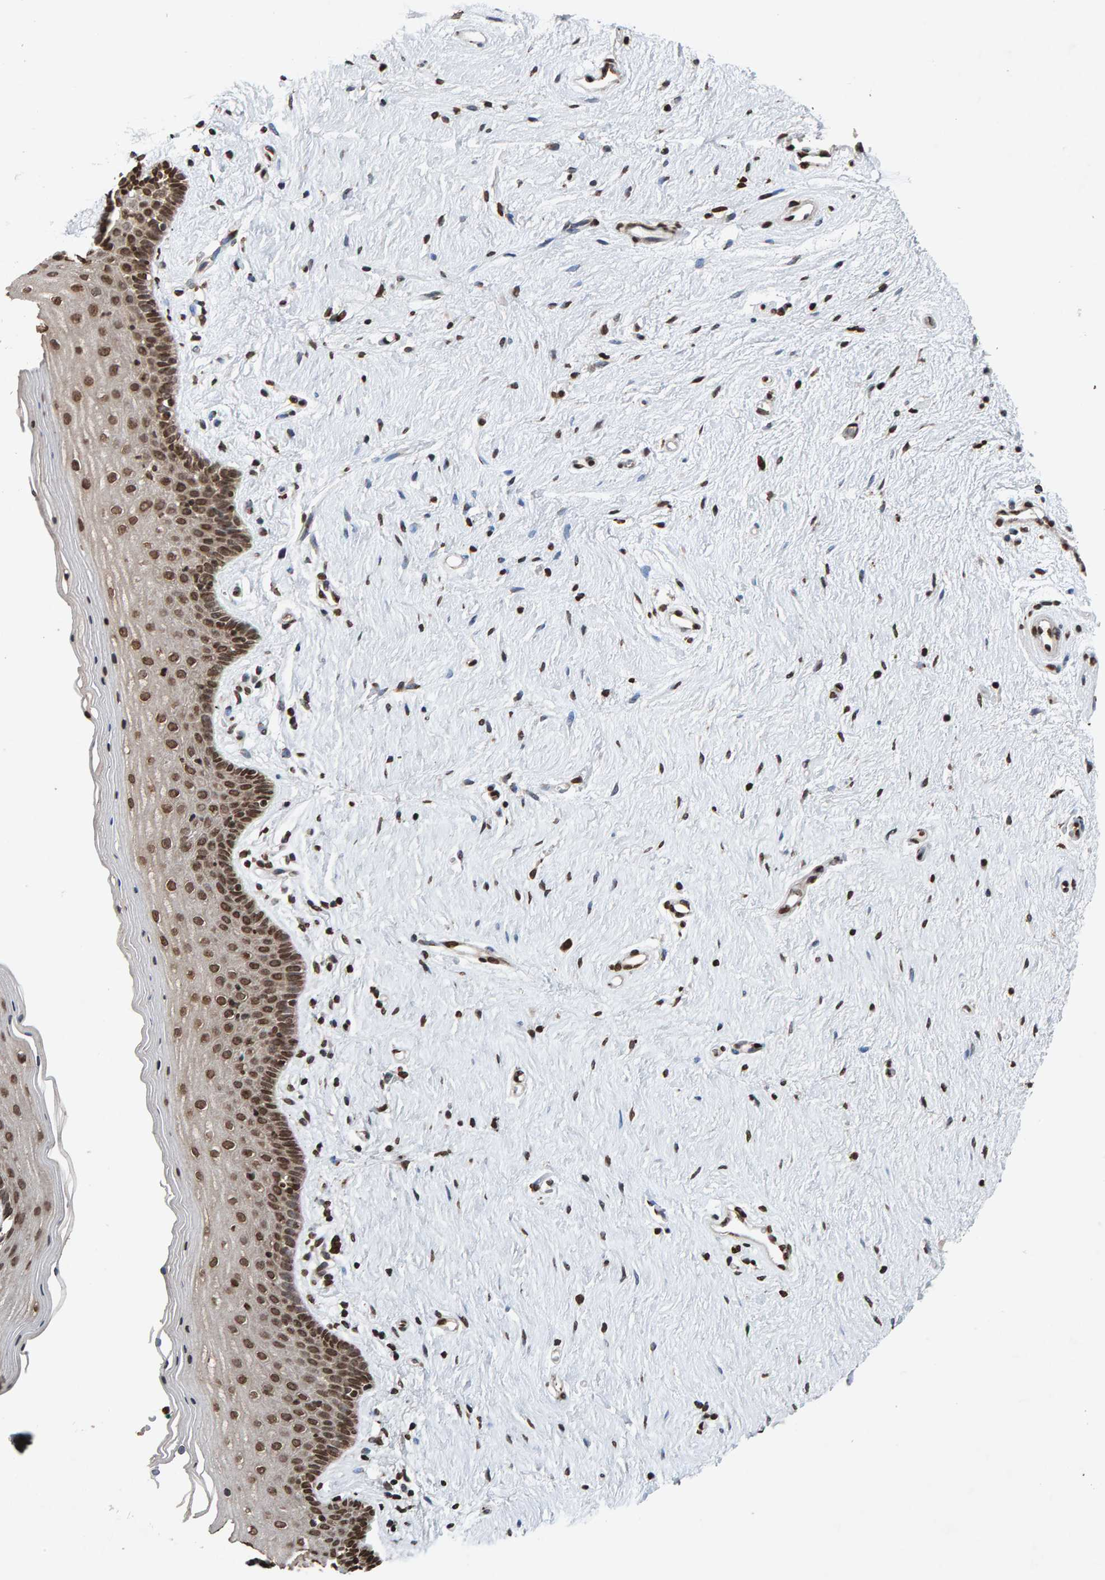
{"staining": {"intensity": "moderate", "quantity": ">75%", "location": "nuclear"}, "tissue": "vagina", "cell_type": "Squamous epithelial cells", "image_type": "normal", "snomed": [{"axis": "morphology", "description": "Normal tissue, NOS"}, {"axis": "topography", "description": "Vagina"}], "caption": "Protein expression analysis of unremarkable vagina shows moderate nuclear expression in approximately >75% of squamous epithelial cells. The protein of interest is stained brown, and the nuclei are stained in blue (DAB (3,3'-diaminobenzidine) IHC with brightfield microscopy, high magnification).", "gene": "H2AZ1", "patient": {"sex": "female", "age": 44}}